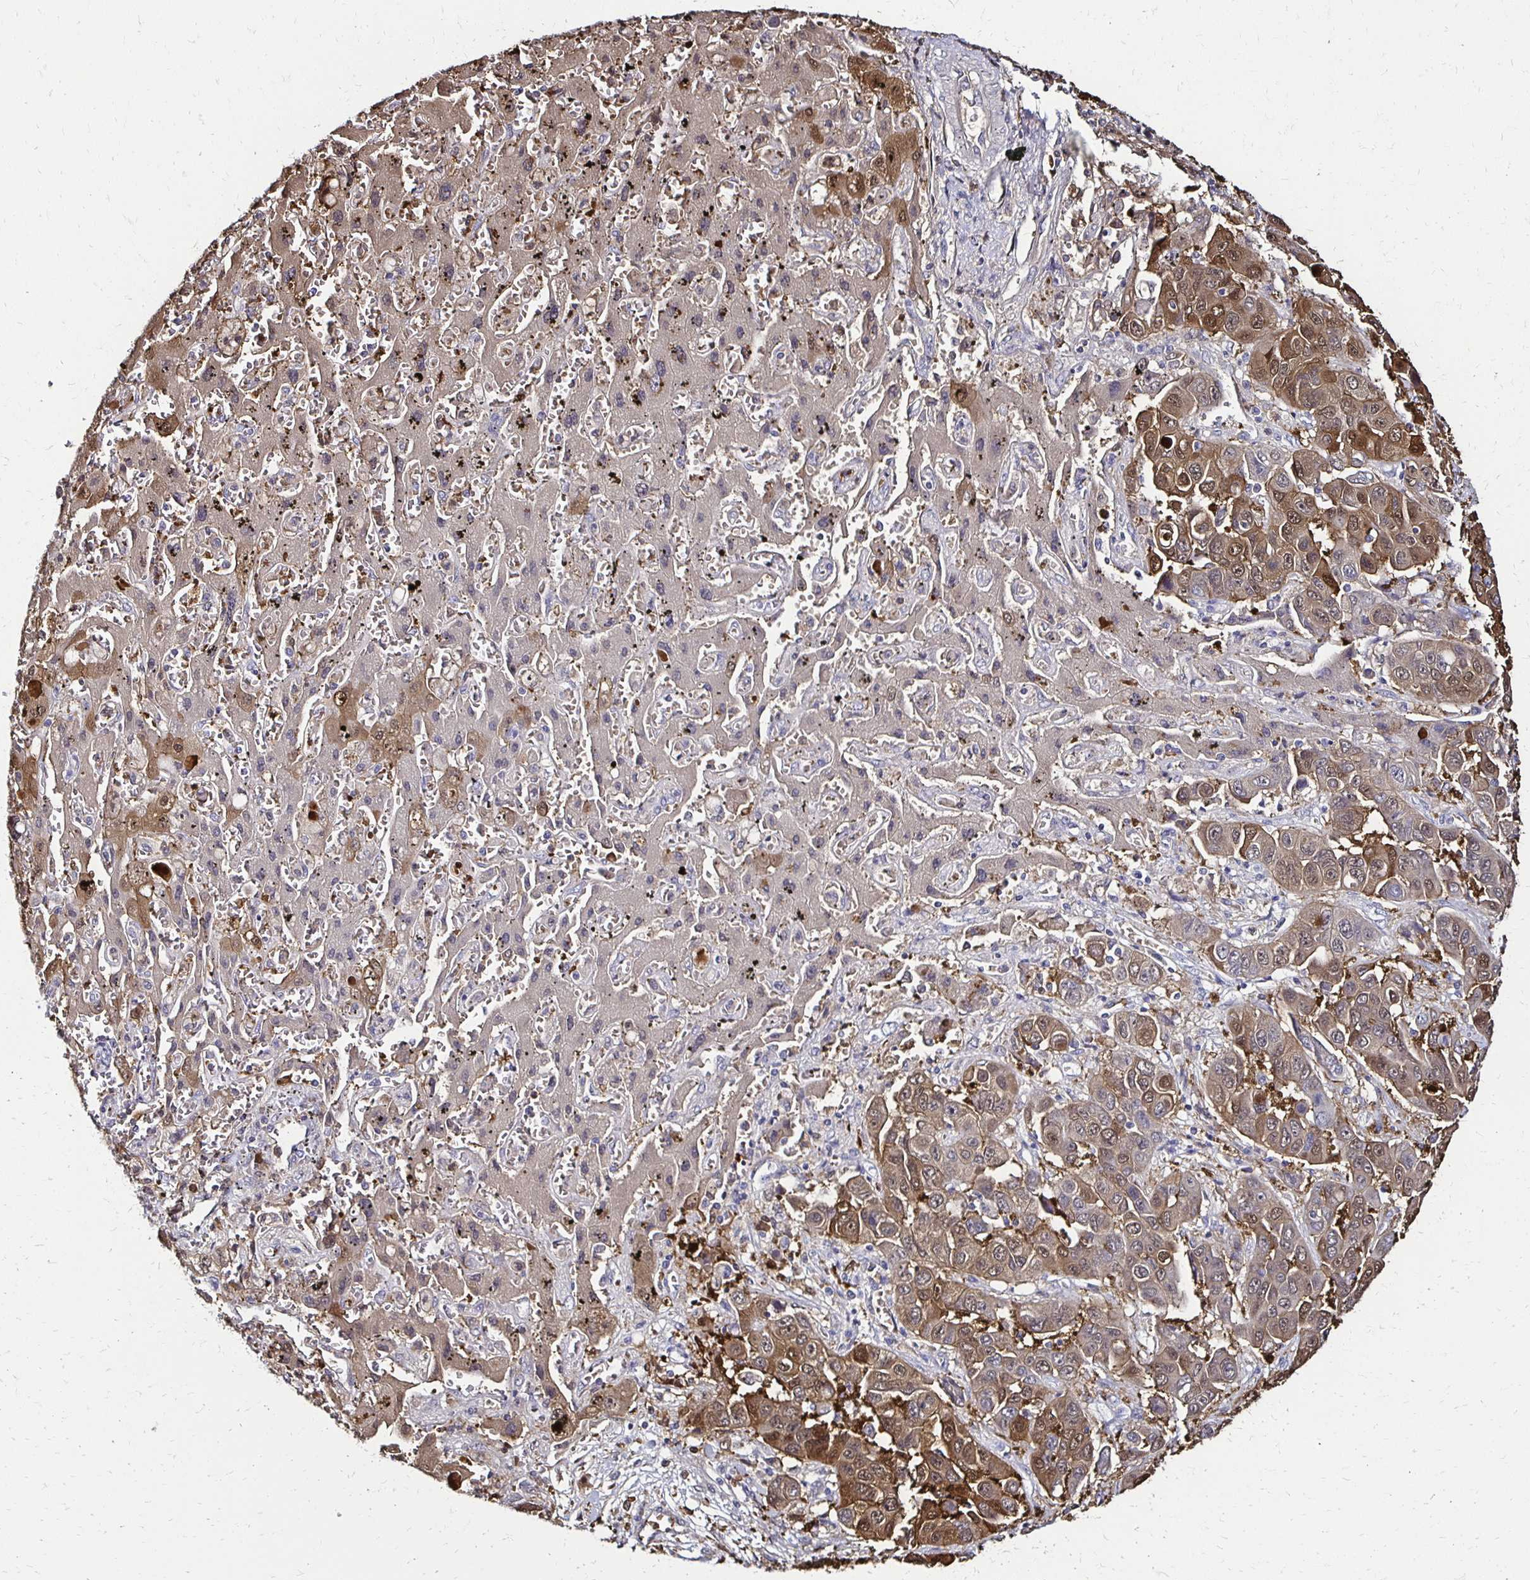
{"staining": {"intensity": "moderate", "quantity": "25%-75%", "location": "cytoplasmic/membranous,nuclear"}, "tissue": "liver cancer", "cell_type": "Tumor cells", "image_type": "cancer", "snomed": [{"axis": "morphology", "description": "Cholangiocarcinoma"}, {"axis": "topography", "description": "Liver"}], "caption": "Cholangiocarcinoma (liver) stained with a brown dye reveals moderate cytoplasmic/membranous and nuclear positive positivity in approximately 25%-75% of tumor cells.", "gene": "TXN", "patient": {"sex": "female", "age": 52}}